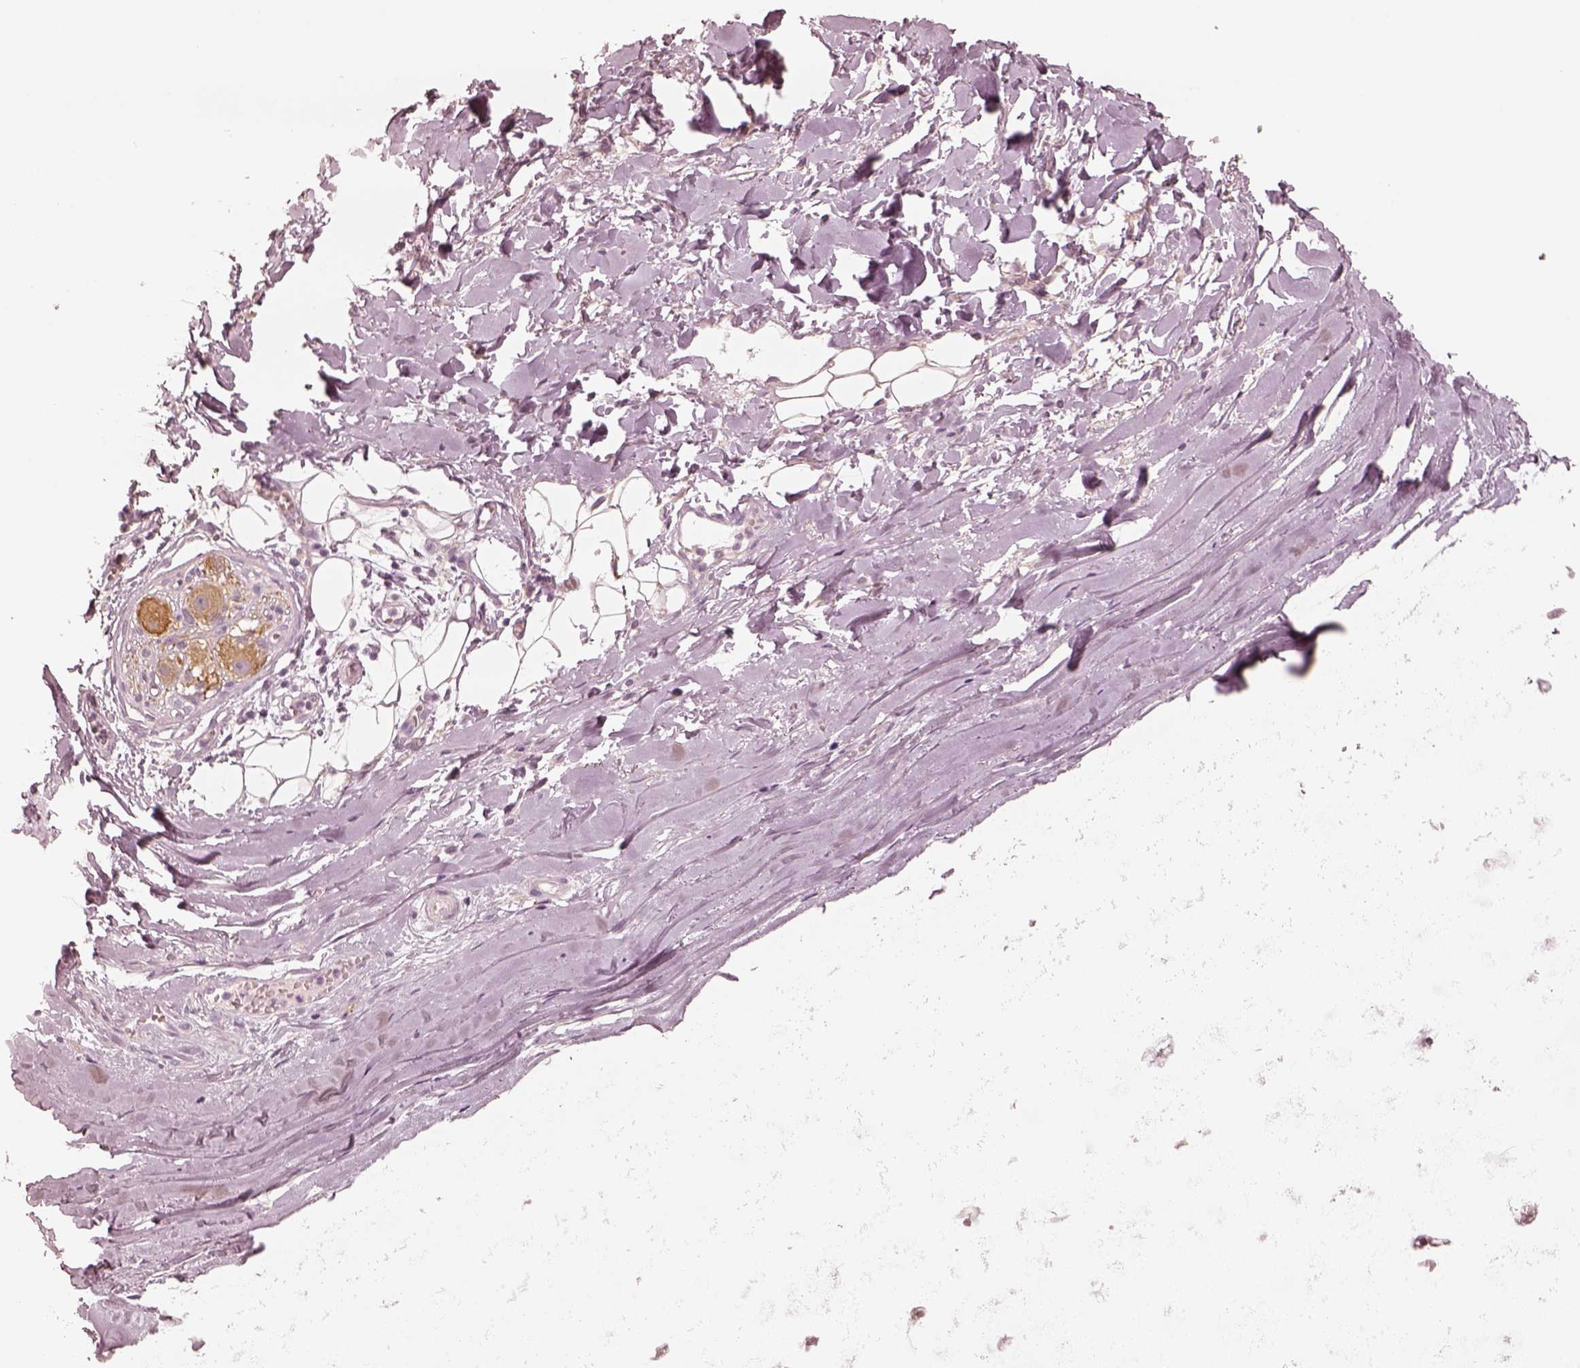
{"staining": {"intensity": "negative", "quantity": "none", "location": "none"}, "tissue": "adipose tissue", "cell_type": "Adipocytes", "image_type": "normal", "snomed": [{"axis": "morphology", "description": "Normal tissue, NOS"}, {"axis": "topography", "description": "Cartilage tissue"}, {"axis": "topography", "description": "Nasopharynx"}, {"axis": "topography", "description": "Thyroid gland"}], "caption": "Adipocytes show no significant positivity in normal adipose tissue.", "gene": "DNAAF9", "patient": {"sex": "male", "age": 63}}